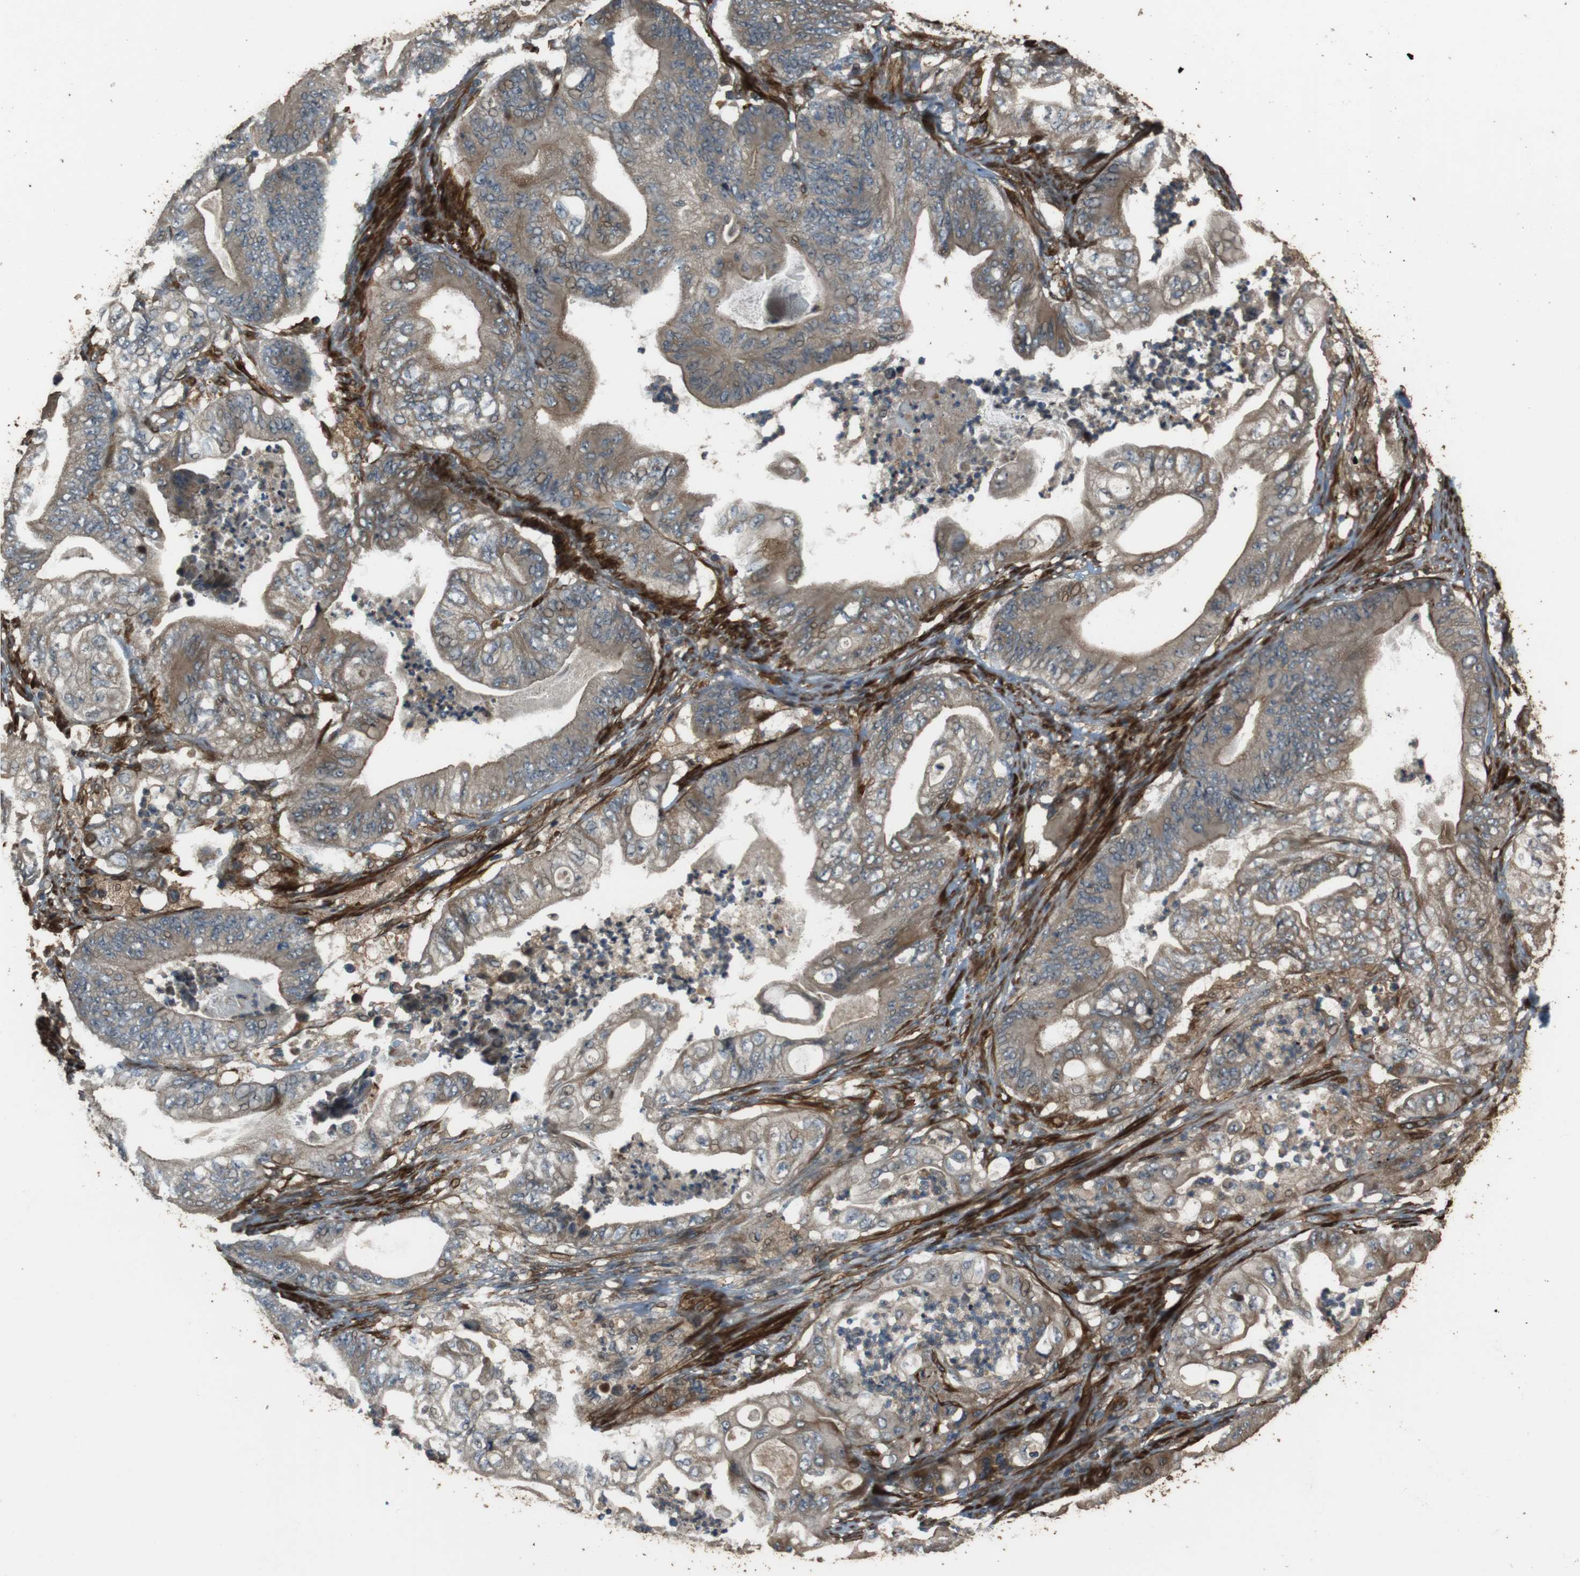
{"staining": {"intensity": "moderate", "quantity": ">75%", "location": "cytoplasmic/membranous"}, "tissue": "stomach cancer", "cell_type": "Tumor cells", "image_type": "cancer", "snomed": [{"axis": "morphology", "description": "Adenocarcinoma, NOS"}, {"axis": "topography", "description": "Stomach"}], "caption": "An image showing moderate cytoplasmic/membranous positivity in about >75% of tumor cells in stomach cancer (adenocarcinoma), as visualized by brown immunohistochemical staining.", "gene": "MSRB3", "patient": {"sex": "female", "age": 73}}